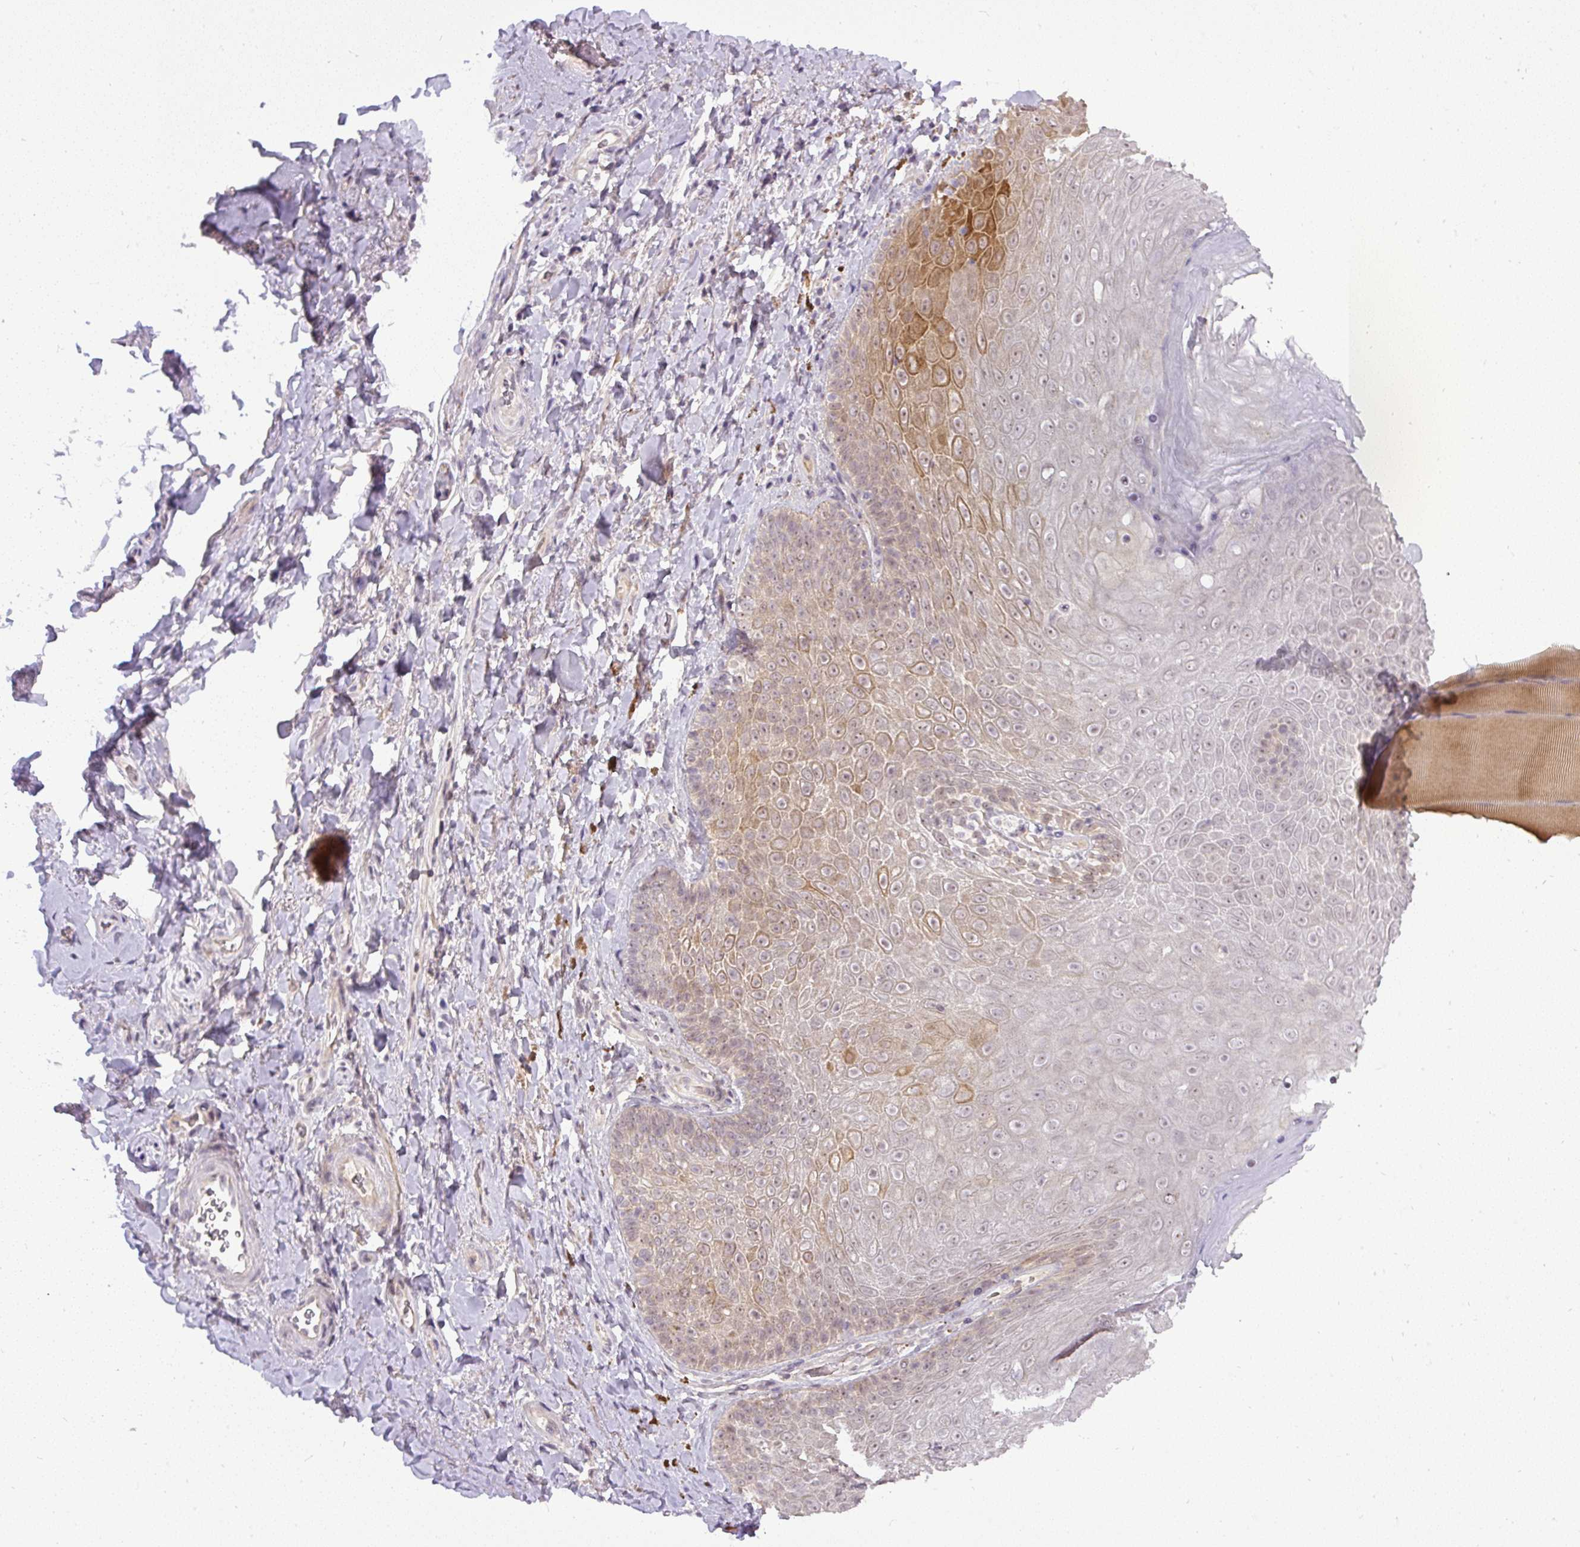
{"staining": {"intensity": "moderate", "quantity": "<25%", "location": "cytoplasmic/membranous"}, "tissue": "skin", "cell_type": "Epidermal cells", "image_type": "normal", "snomed": [{"axis": "morphology", "description": "Normal tissue, NOS"}, {"axis": "topography", "description": "Anal"}, {"axis": "topography", "description": "Peripheral nerve tissue"}], "caption": "Immunohistochemistry (IHC) (DAB (3,3'-diaminobenzidine)) staining of normal human skin displays moderate cytoplasmic/membranous protein staining in about <25% of epidermal cells.", "gene": "FAM117B", "patient": {"sex": "male", "age": 53}}